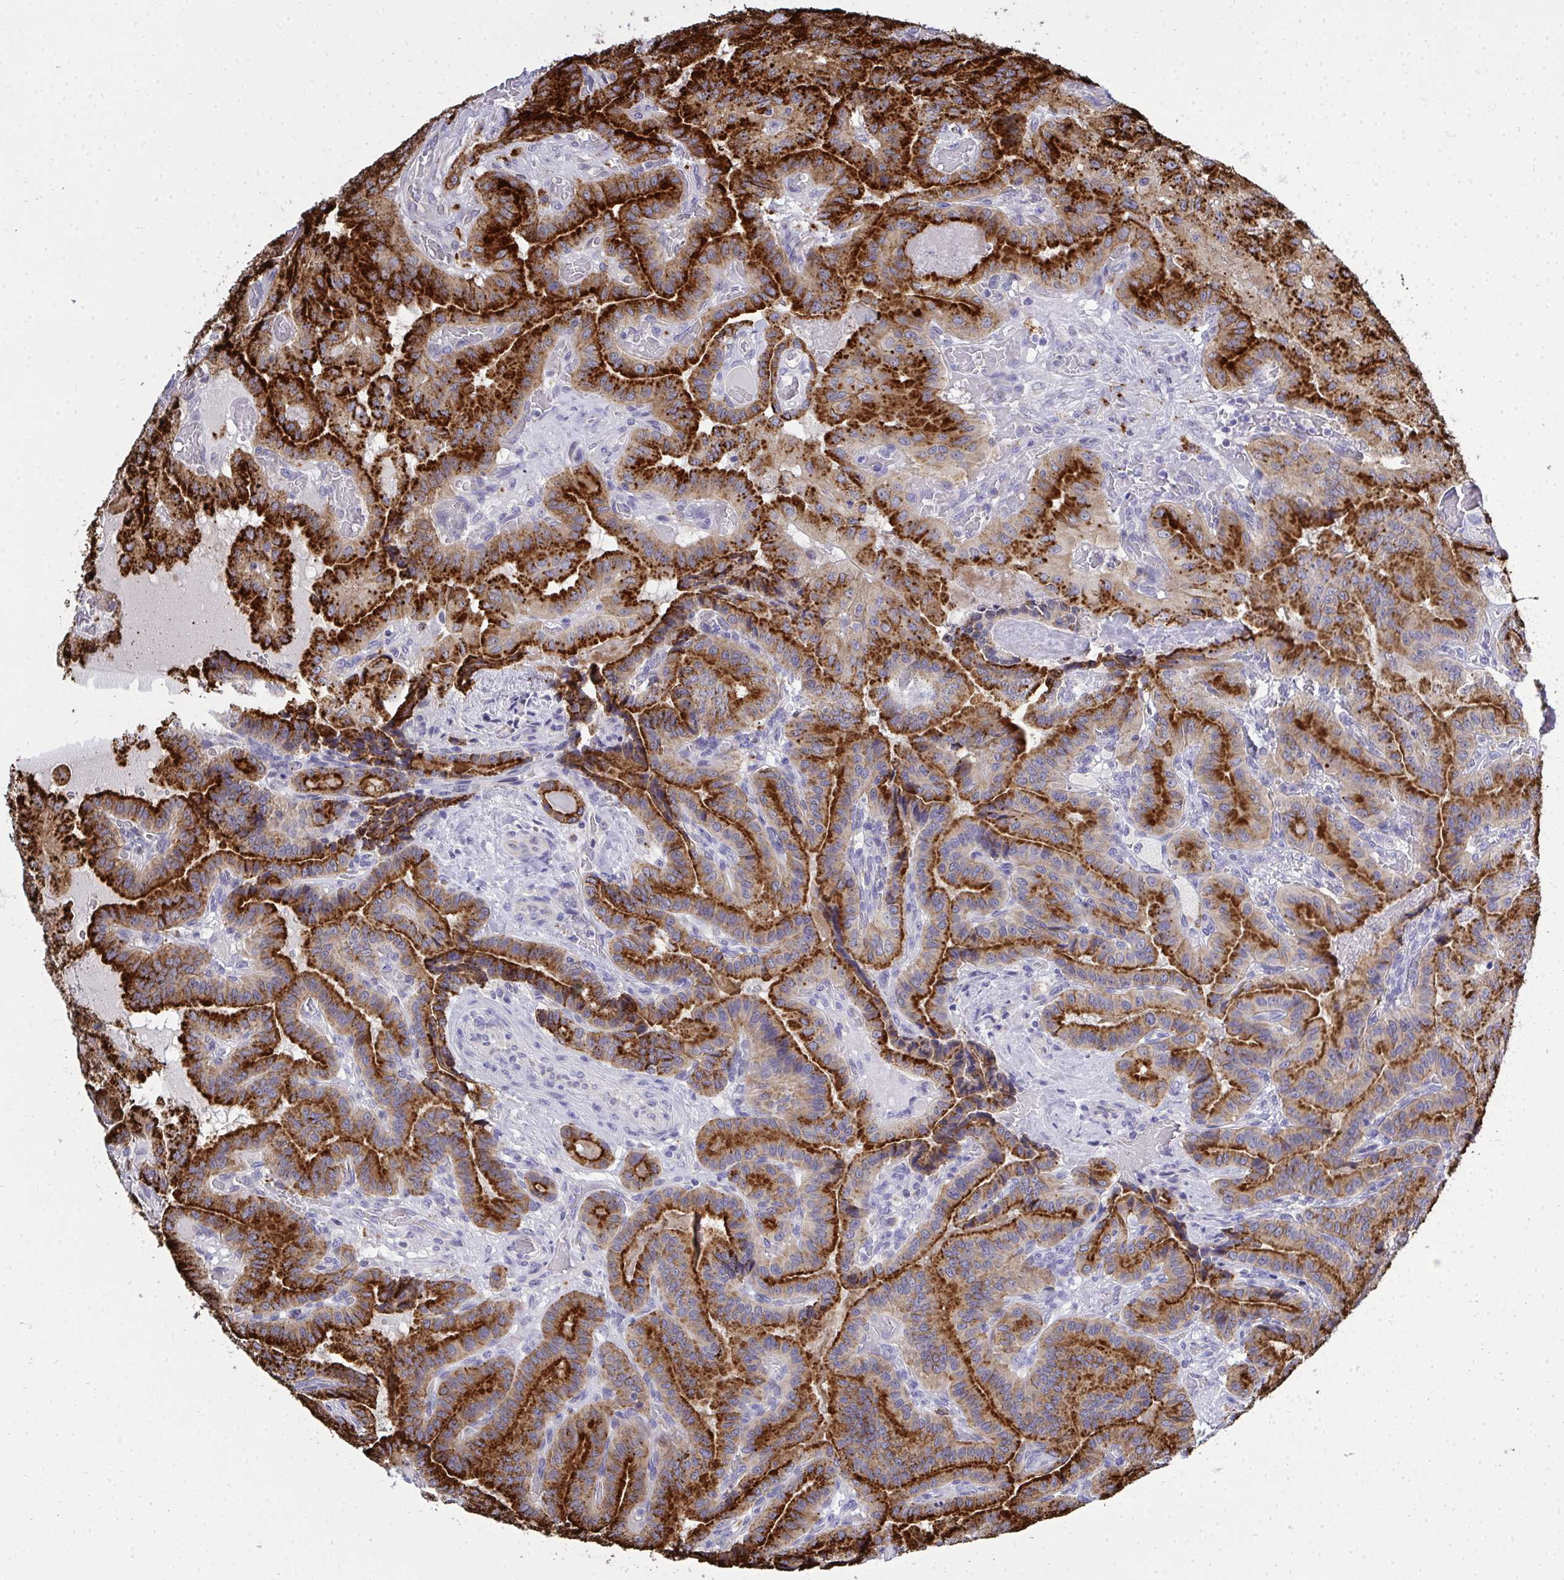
{"staining": {"intensity": "strong", "quantity": ">75%", "location": "cytoplasmic/membranous"}, "tissue": "thyroid cancer", "cell_type": "Tumor cells", "image_type": "cancer", "snomed": [{"axis": "morphology", "description": "Papillary adenocarcinoma, NOS"}, {"axis": "morphology", "description": "Papillary adenoma metastatic"}, {"axis": "topography", "description": "Thyroid gland"}], "caption": "Protein staining exhibits strong cytoplasmic/membranous expression in approximately >75% of tumor cells in thyroid papillary adenocarcinoma. (DAB IHC, brown staining for protein, blue staining for nuclei).", "gene": "XAF1", "patient": {"sex": "male", "age": 87}}